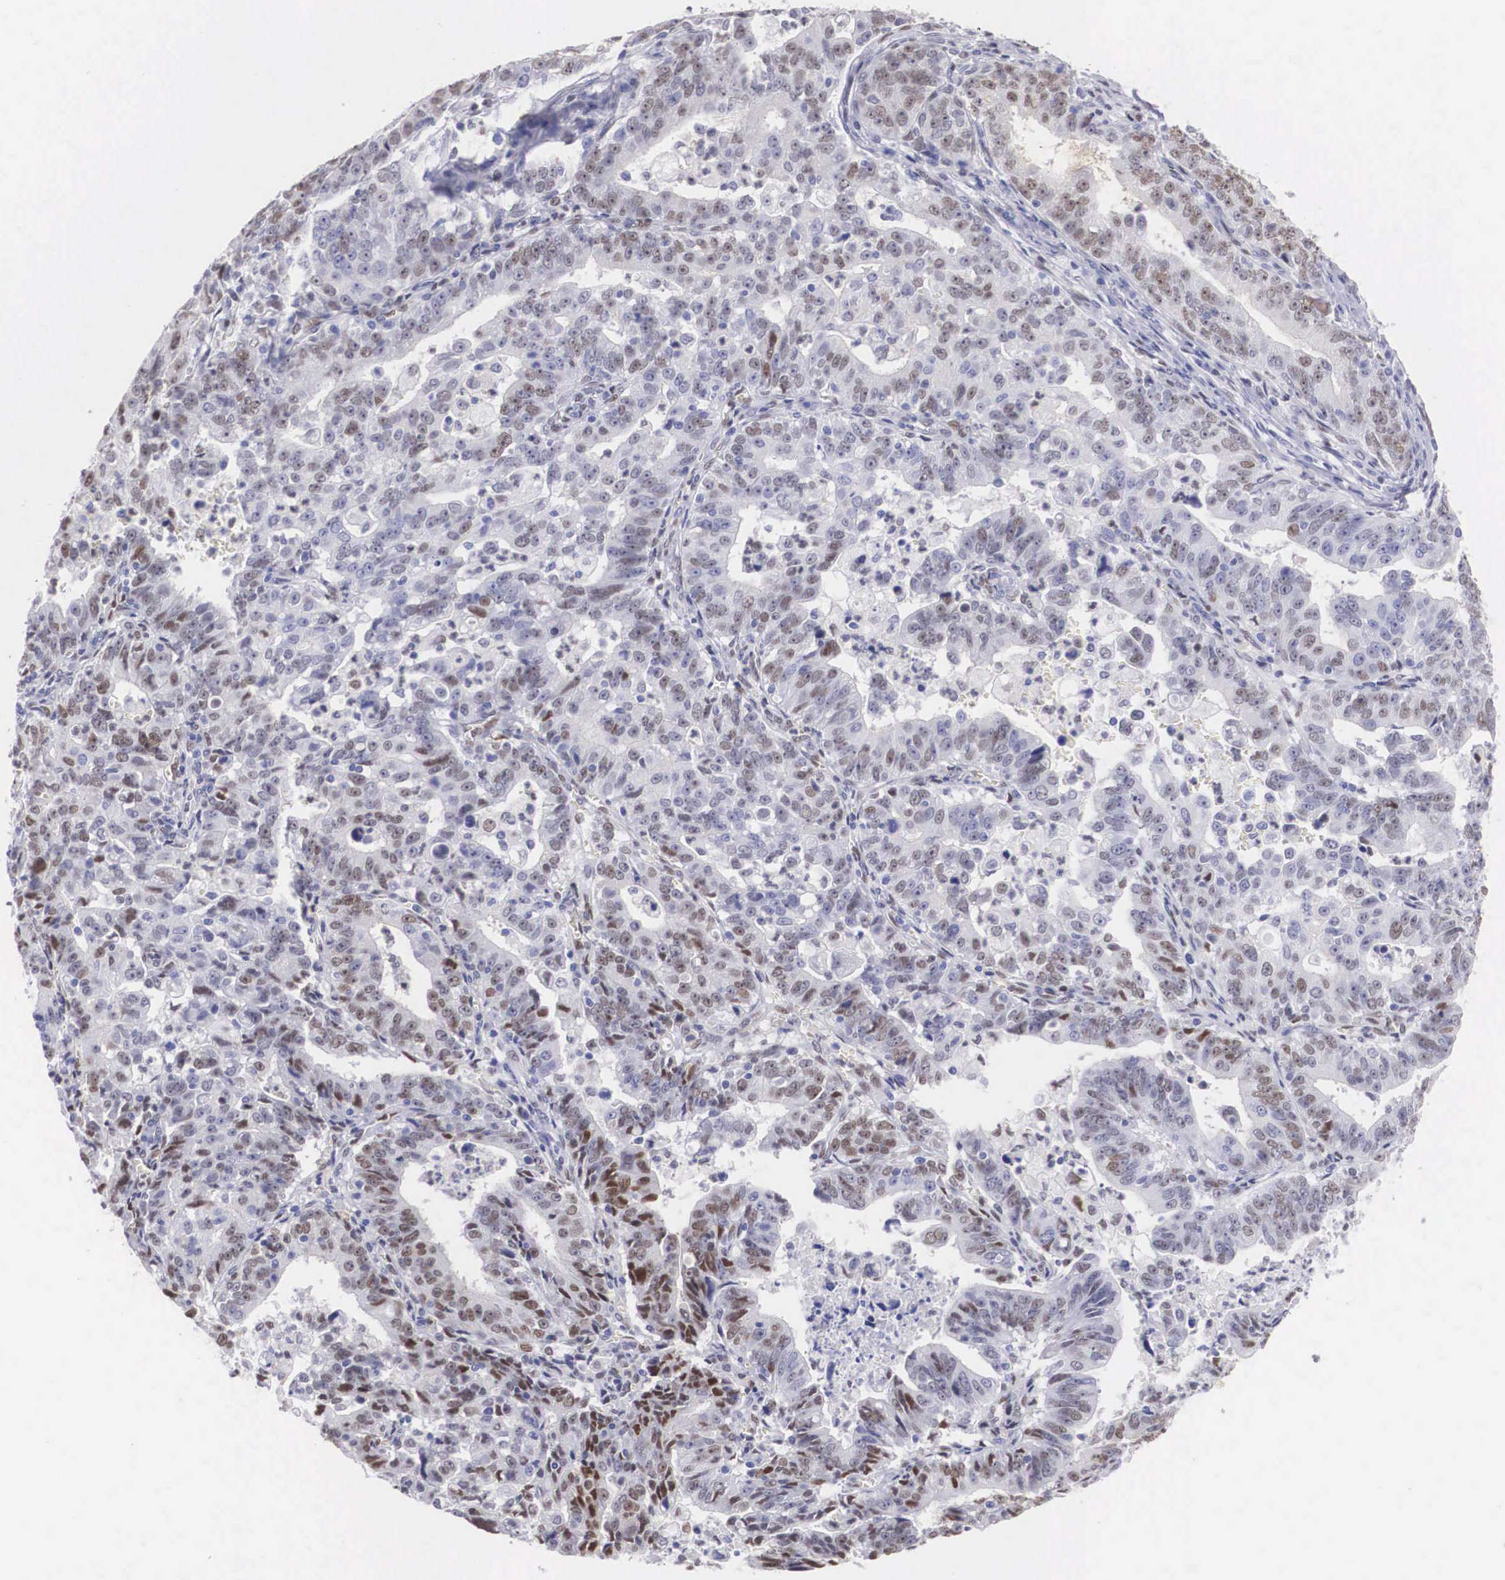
{"staining": {"intensity": "moderate", "quantity": "25%-75%", "location": "nuclear"}, "tissue": "stomach cancer", "cell_type": "Tumor cells", "image_type": "cancer", "snomed": [{"axis": "morphology", "description": "Adenocarcinoma, NOS"}, {"axis": "topography", "description": "Stomach, upper"}], "caption": "Human adenocarcinoma (stomach) stained with a protein marker shows moderate staining in tumor cells.", "gene": "HMGN5", "patient": {"sex": "female", "age": 50}}